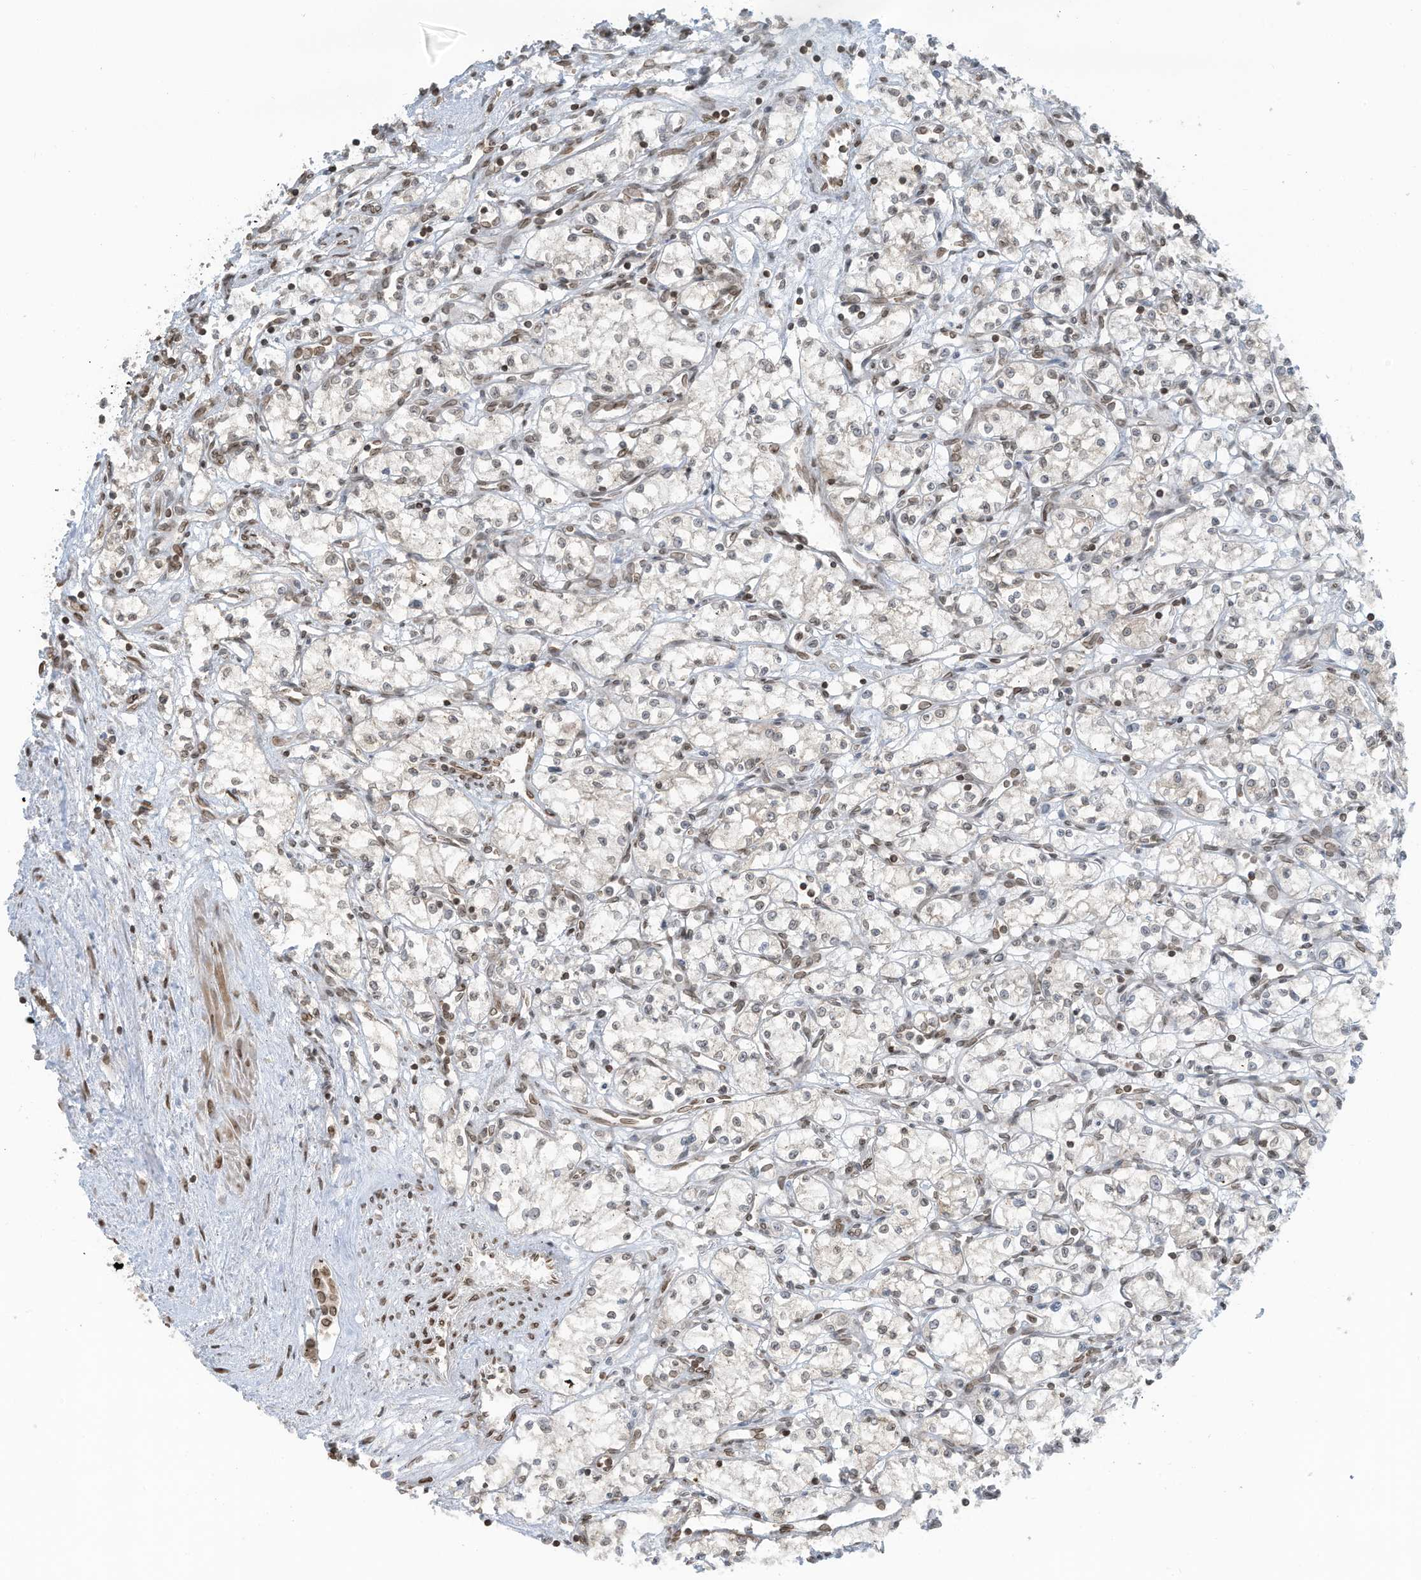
{"staining": {"intensity": "negative", "quantity": "none", "location": "none"}, "tissue": "renal cancer", "cell_type": "Tumor cells", "image_type": "cancer", "snomed": [{"axis": "morphology", "description": "Adenocarcinoma, NOS"}, {"axis": "topography", "description": "Kidney"}], "caption": "Immunohistochemistry (IHC) photomicrograph of renal cancer stained for a protein (brown), which exhibits no positivity in tumor cells.", "gene": "RABL3", "patient": {"sex": "male", "age": 59}}